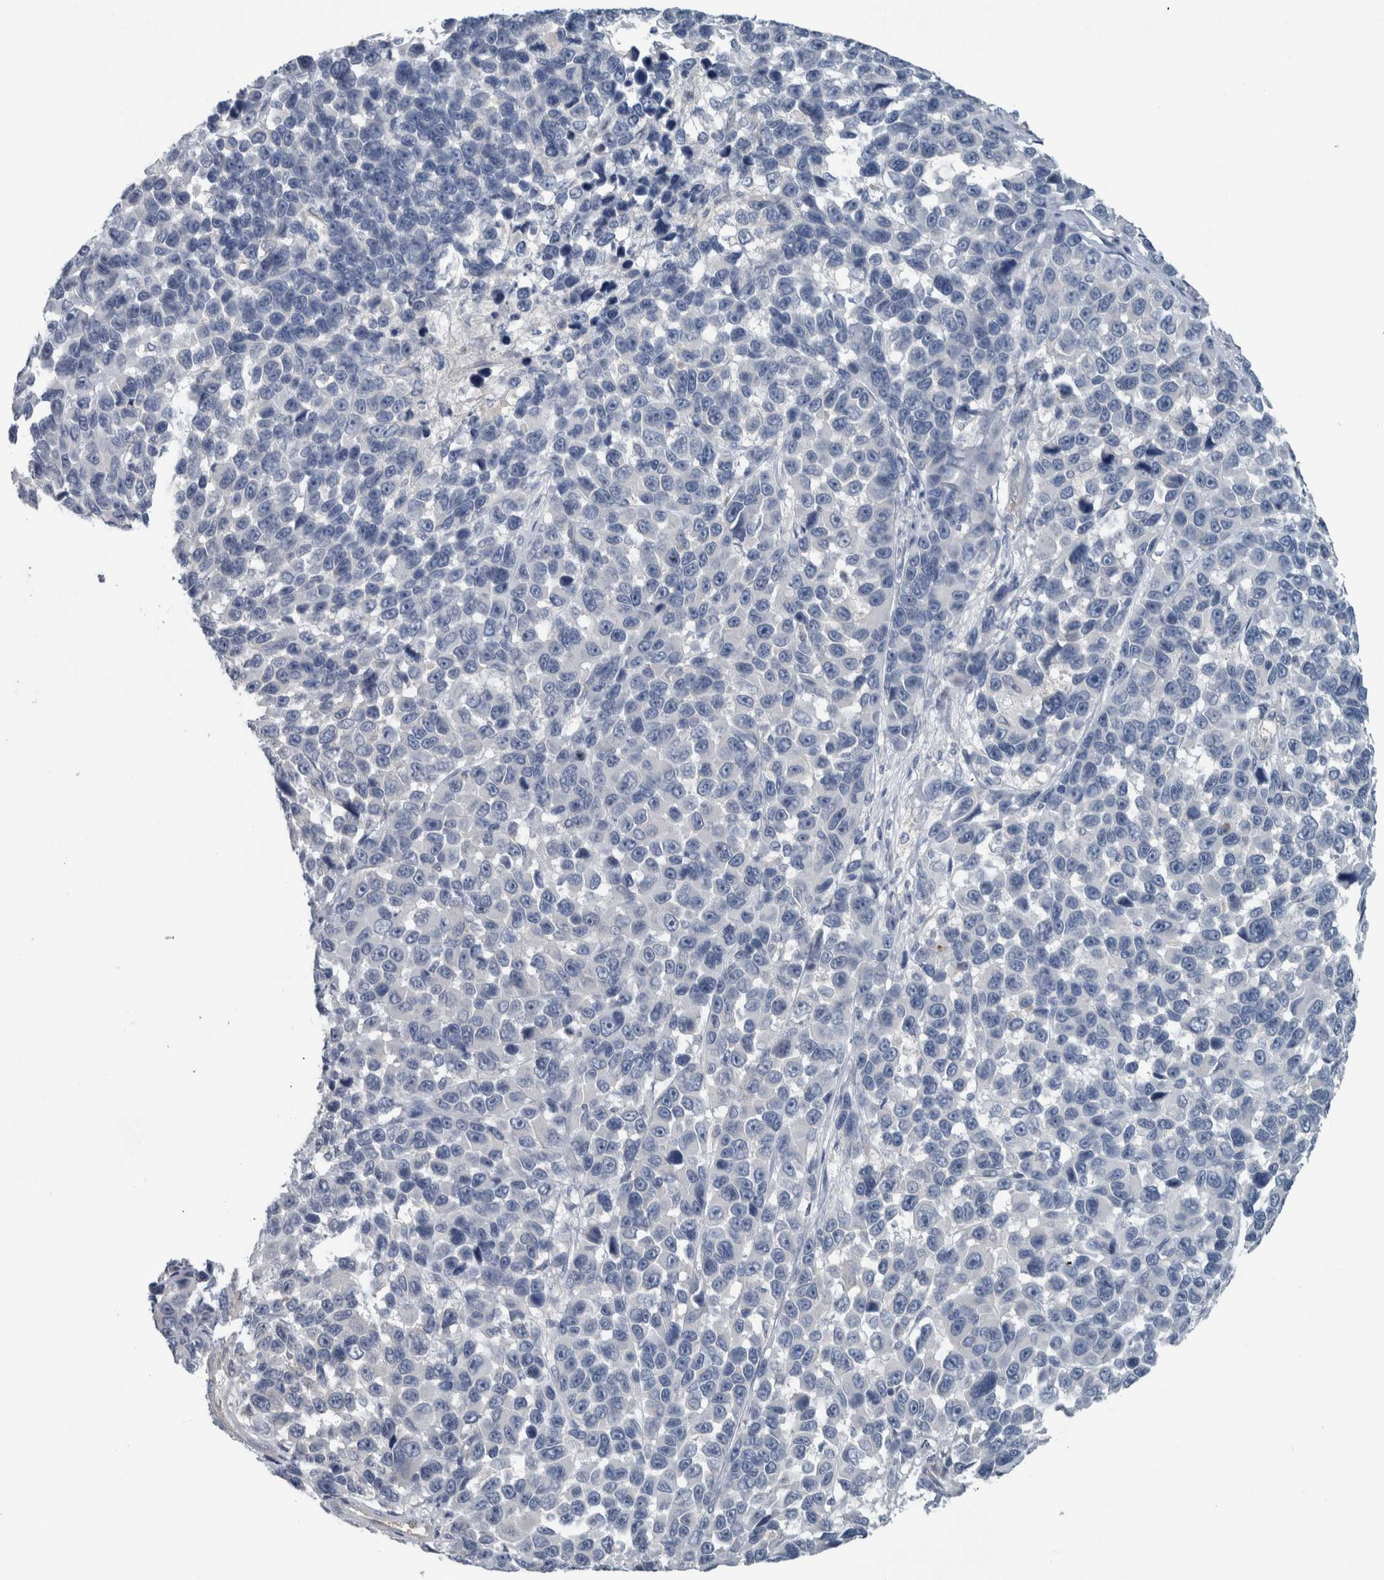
{"staining": {"intensity": "negative", "quantity": "none", "location": "none"}, "tissue": "melanoma", "cell_type": "Tumor cells", "image_type": "cancer", "snomed": [{"axis": "morphology", "description": "Malignant melanoma, NOS"}, {"axis": "topography", "description": "Skin"}], "caption": "This is an immunohistochemistry (IHC) micrograph of melanoma. There is no staining in tumor cells.", "gene": "SH3GL2", "patient": {"sex": "male", "age": 53}}